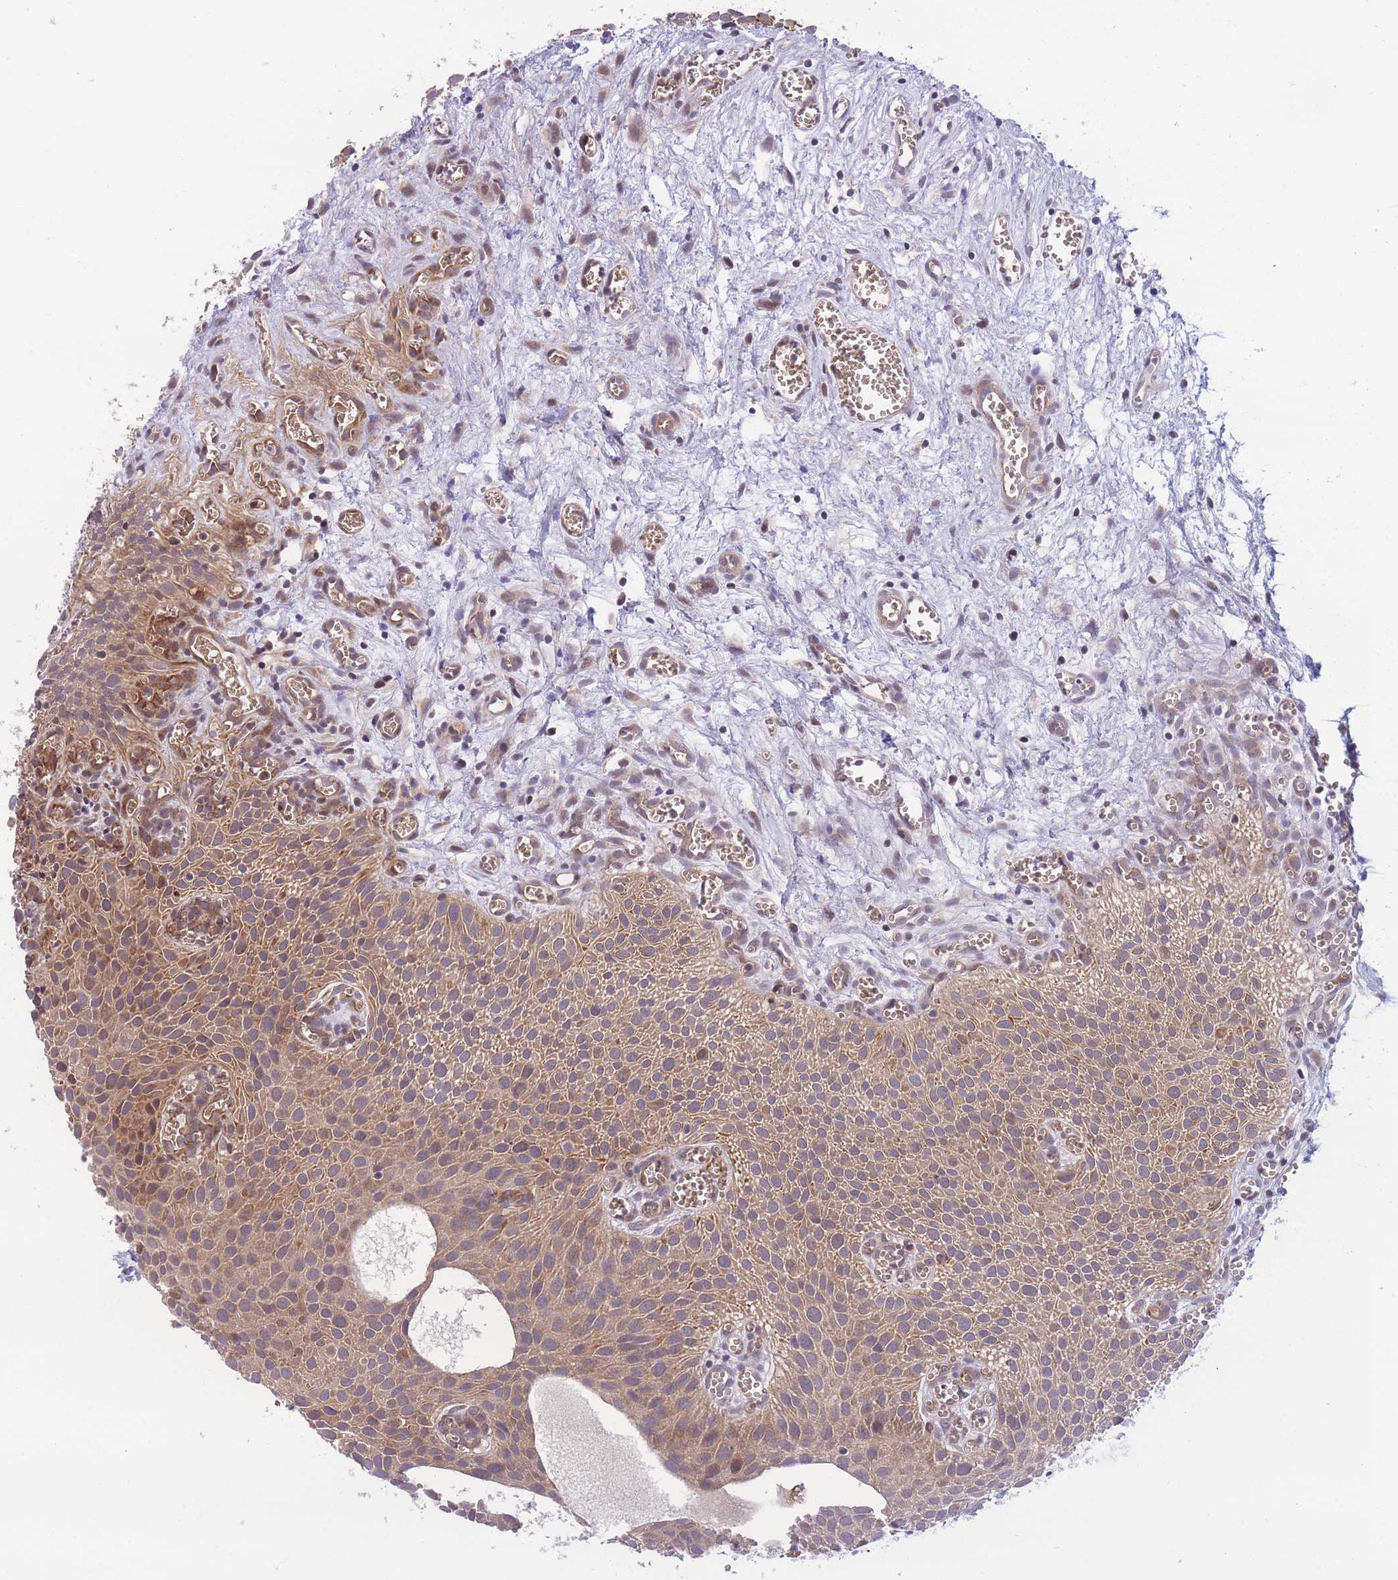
{"staining": {"intensity": "moderate", "quantity": ">75%", "location": "cytoplasmic/membranous"}, "tissue": "urothelial cancer", "cell_type": "Tumor cells", "image_type": "cancer", "snomed": [{"axis": "morphology", "description": "Urothelial carcinoma, Low grade"}, {"axis": "topography", "description": "Urinary bladder"}], "caption": "This micrograph exhibits immunohistochemistry staining of human urothelial carcinoma (low-grade), with medium moderate cytoplasmic/membranous staining in approximately >75% of tumor cells.", "gene": "CDC25B", "patient": {"sex": "male", "age": 88}}